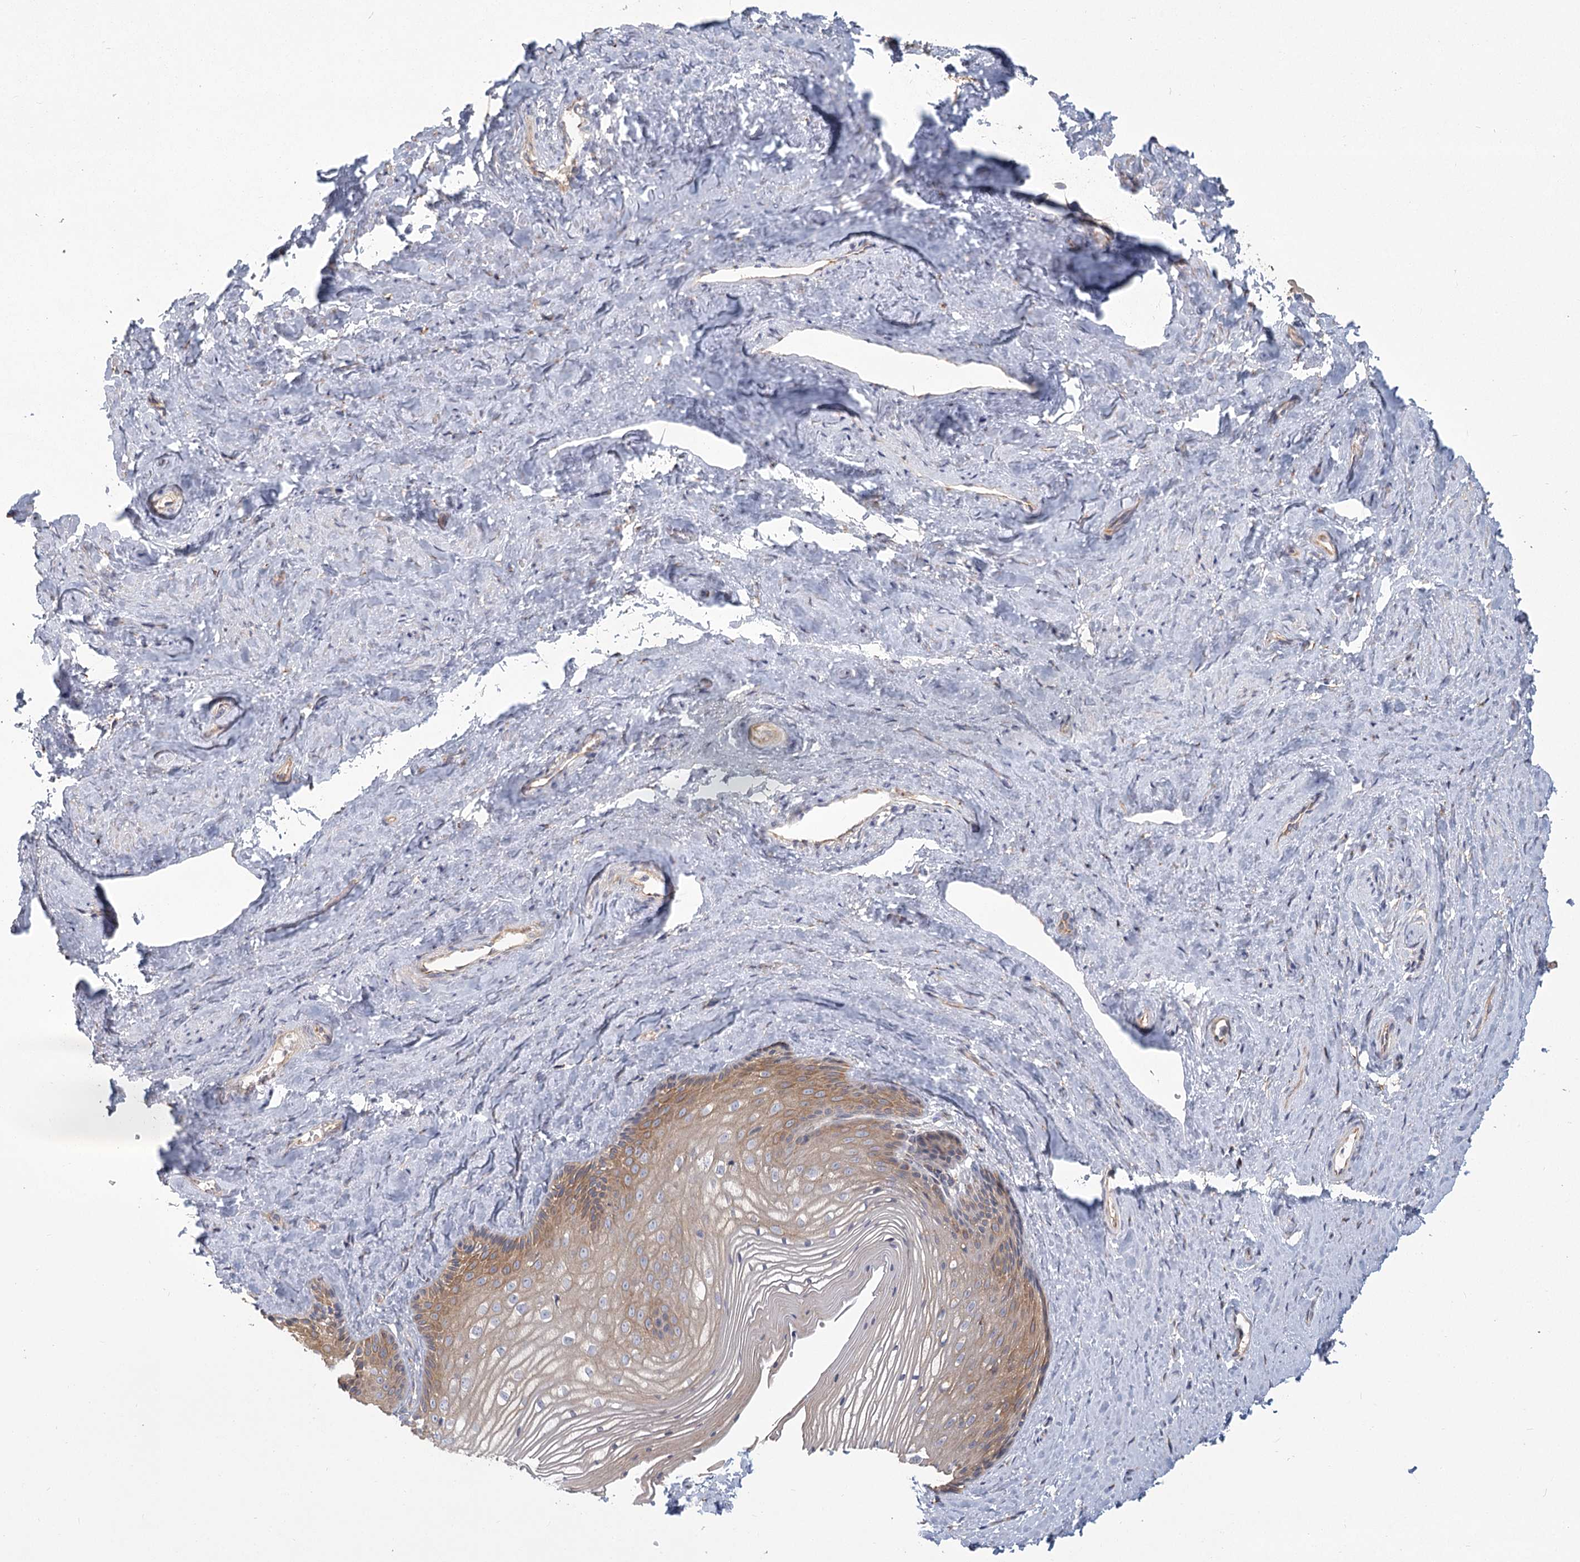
{"staining": {"intensity": "moderate", "quantity": ">75%", "location": "cytoplasmic/membranous"}, "tissue": "vagina", "cell_type": "Squamous epithelial cells", "image_type": "normal", "snomed": [{"axis": "morphology", "description": "Normal tissue, NOS"}, {"axis": "topography", "description": "Vagina"}, {"axis": "topography", "description": "Cervix"}], "caption": "Protein expression by IHC shows moderate cytoplasmic/membranous positivity in approximately >75% of squamous epithelial cells in normal vagina. (brown staining indicates protein expression, while blue staining denotes nuclei).", "gene": "CNTLN", "patient": {"sex": "female", "age": 40}}